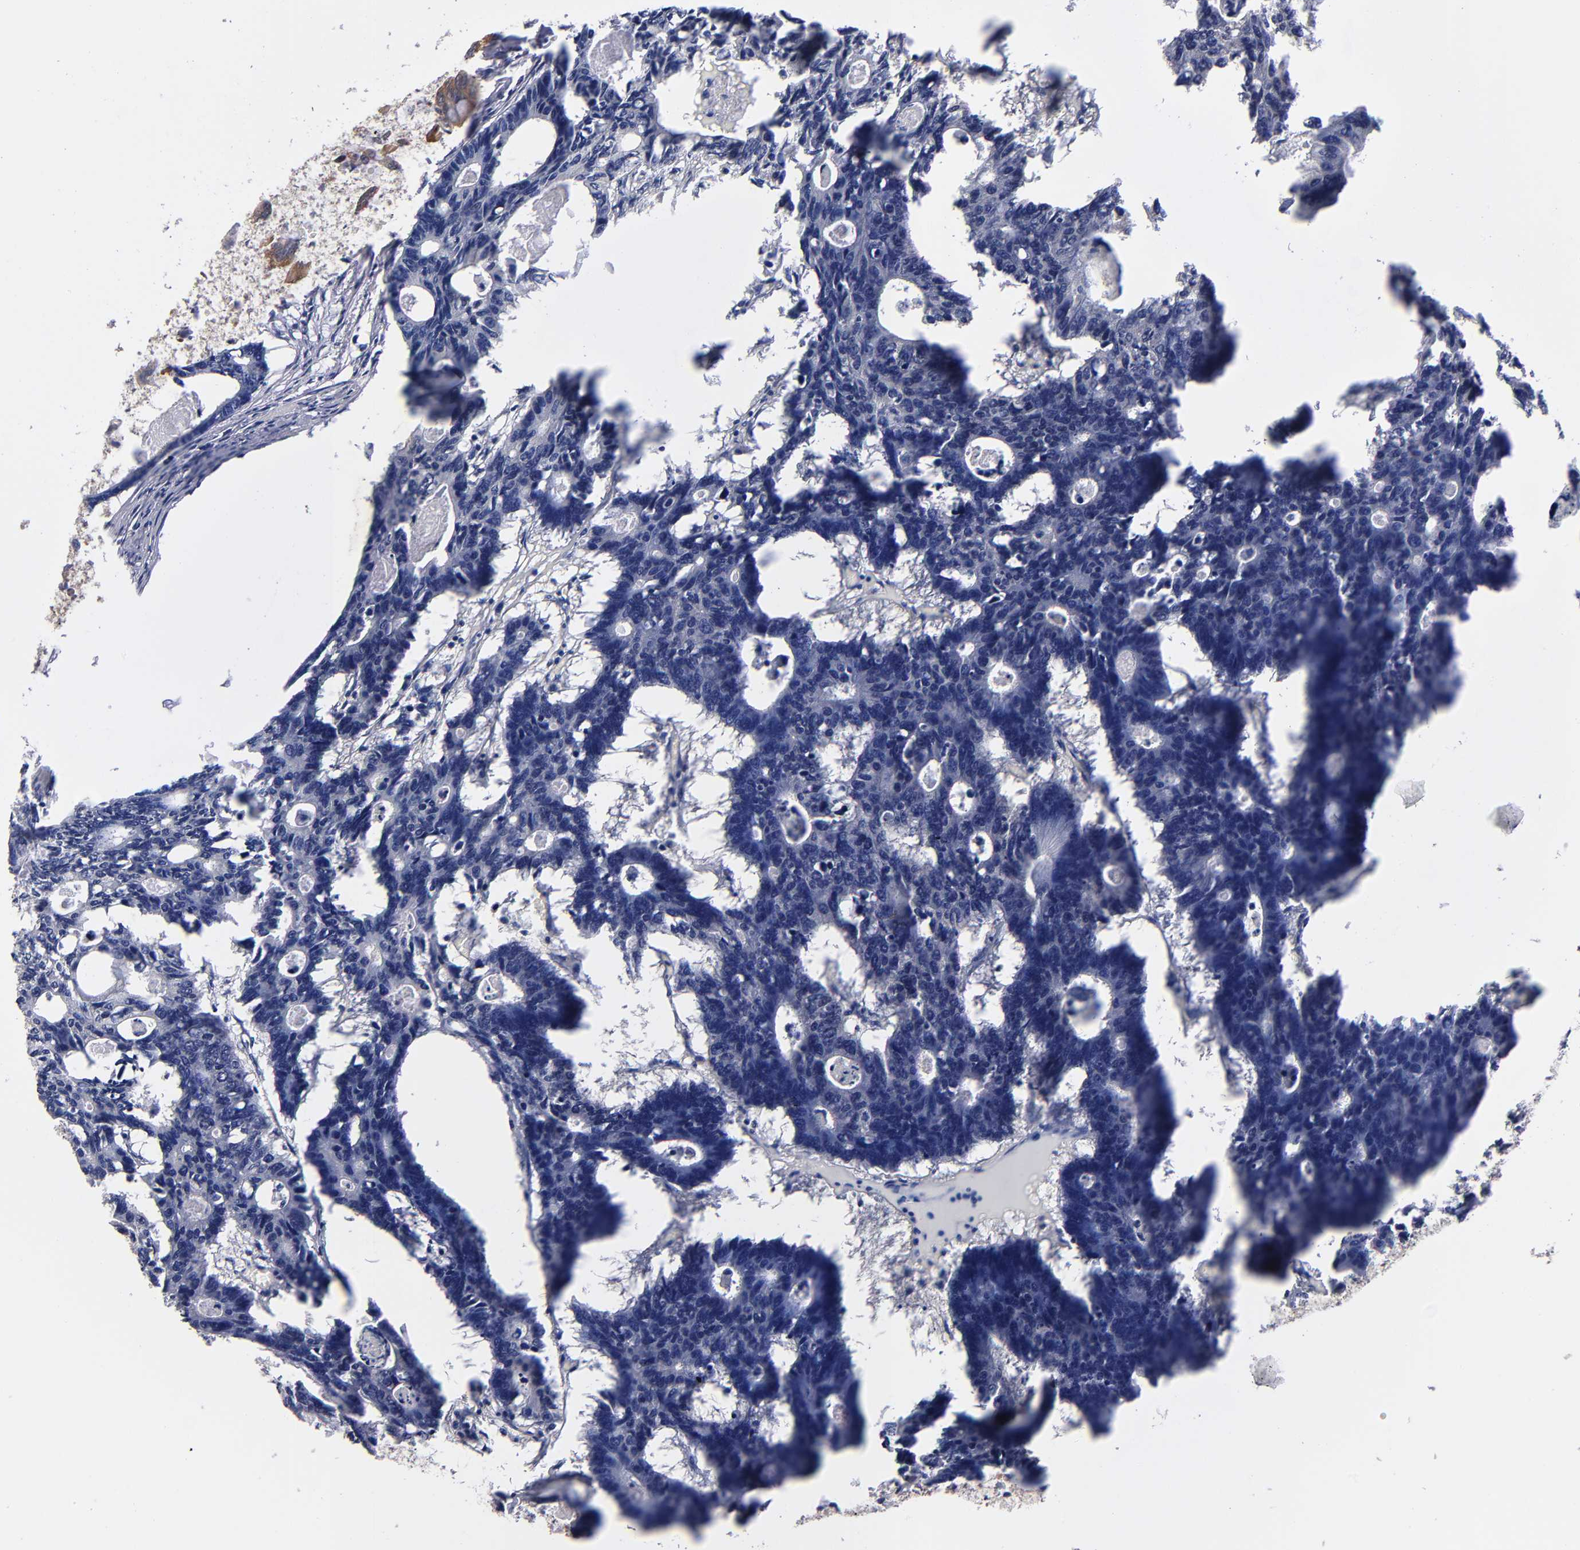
{"staining": {"intensity": "negative", "quantity": "none", "location": "none"}, "tissue": "colorectal cancer", "cell_type": "Tumor cells", "image_type": "cancer", "snomed": [{"axis": "morphology", "description": "Adenocarcinoma, NOS"}, {"axis": "topography", "description": "Colon"}], "caption": "Immunohistochemistry photomicrograph of neoplastic tissue: adenocarcinoma (colorectal) stained with DAB demonstrates no significant protein positivity in tumor cells.", "gene": "EIF3L", "patient": {"sex": "female", "age": 55}}